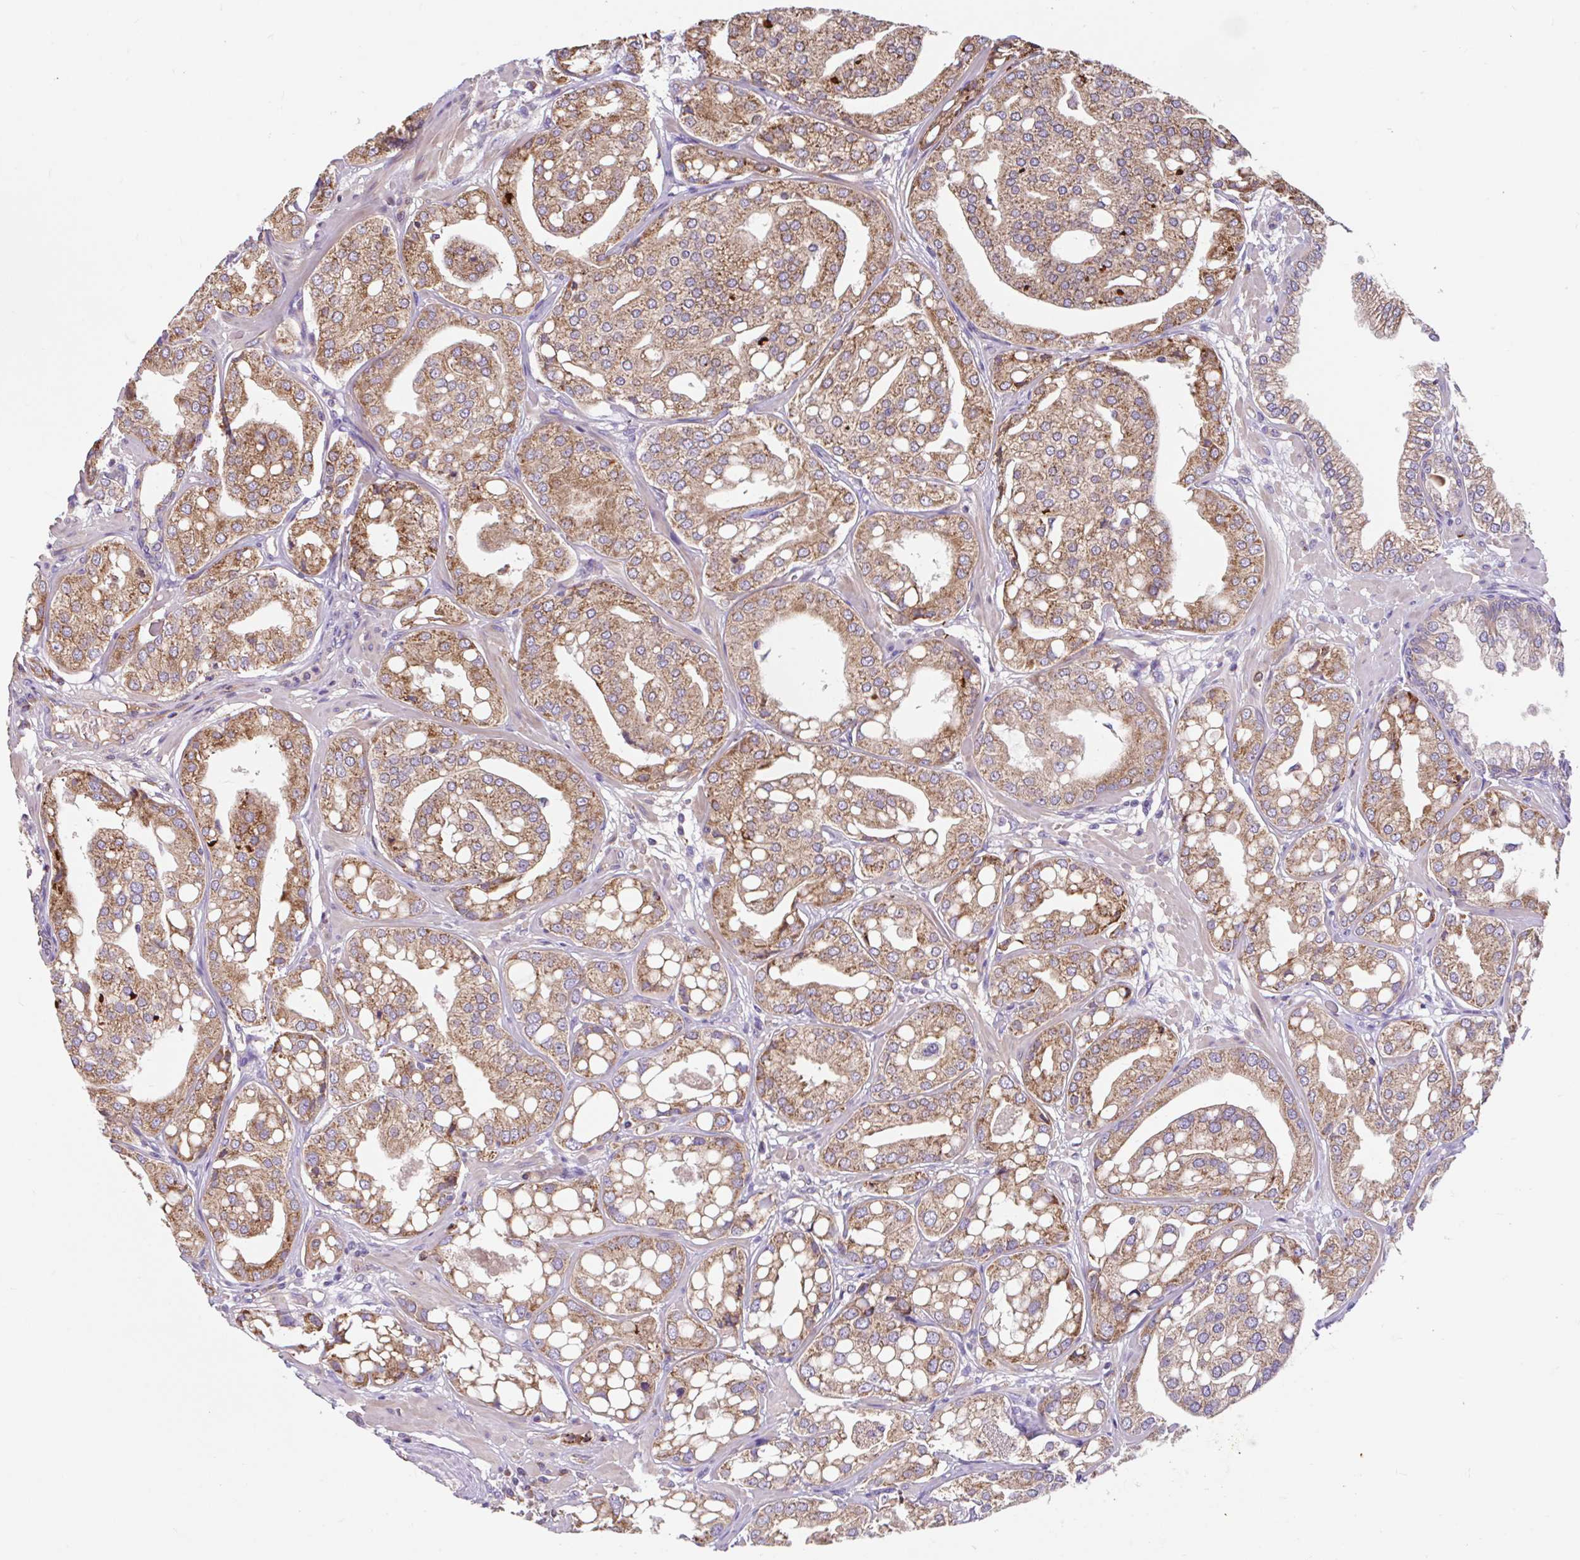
{"staining": {"intensity": "moderate", "quantity": ">75%", "location": "cytoplasmic/membranous"}, "tissue": "renal cancer", "cell_type": "Tumor cells", "image_type": "cancer", "snomed": [{"axis": "morphology", "description": "Adenocarcinoma, NOS"}, {"axis": "topography", "description": "Urinary bladder"}], "caption": "Renal cancer (adenocarcinoma) stained with a protein marker exhibits moderate staining in tumor cells.", "gene": "RALBP1", "patient": {"sex": "male", "age": 61}}